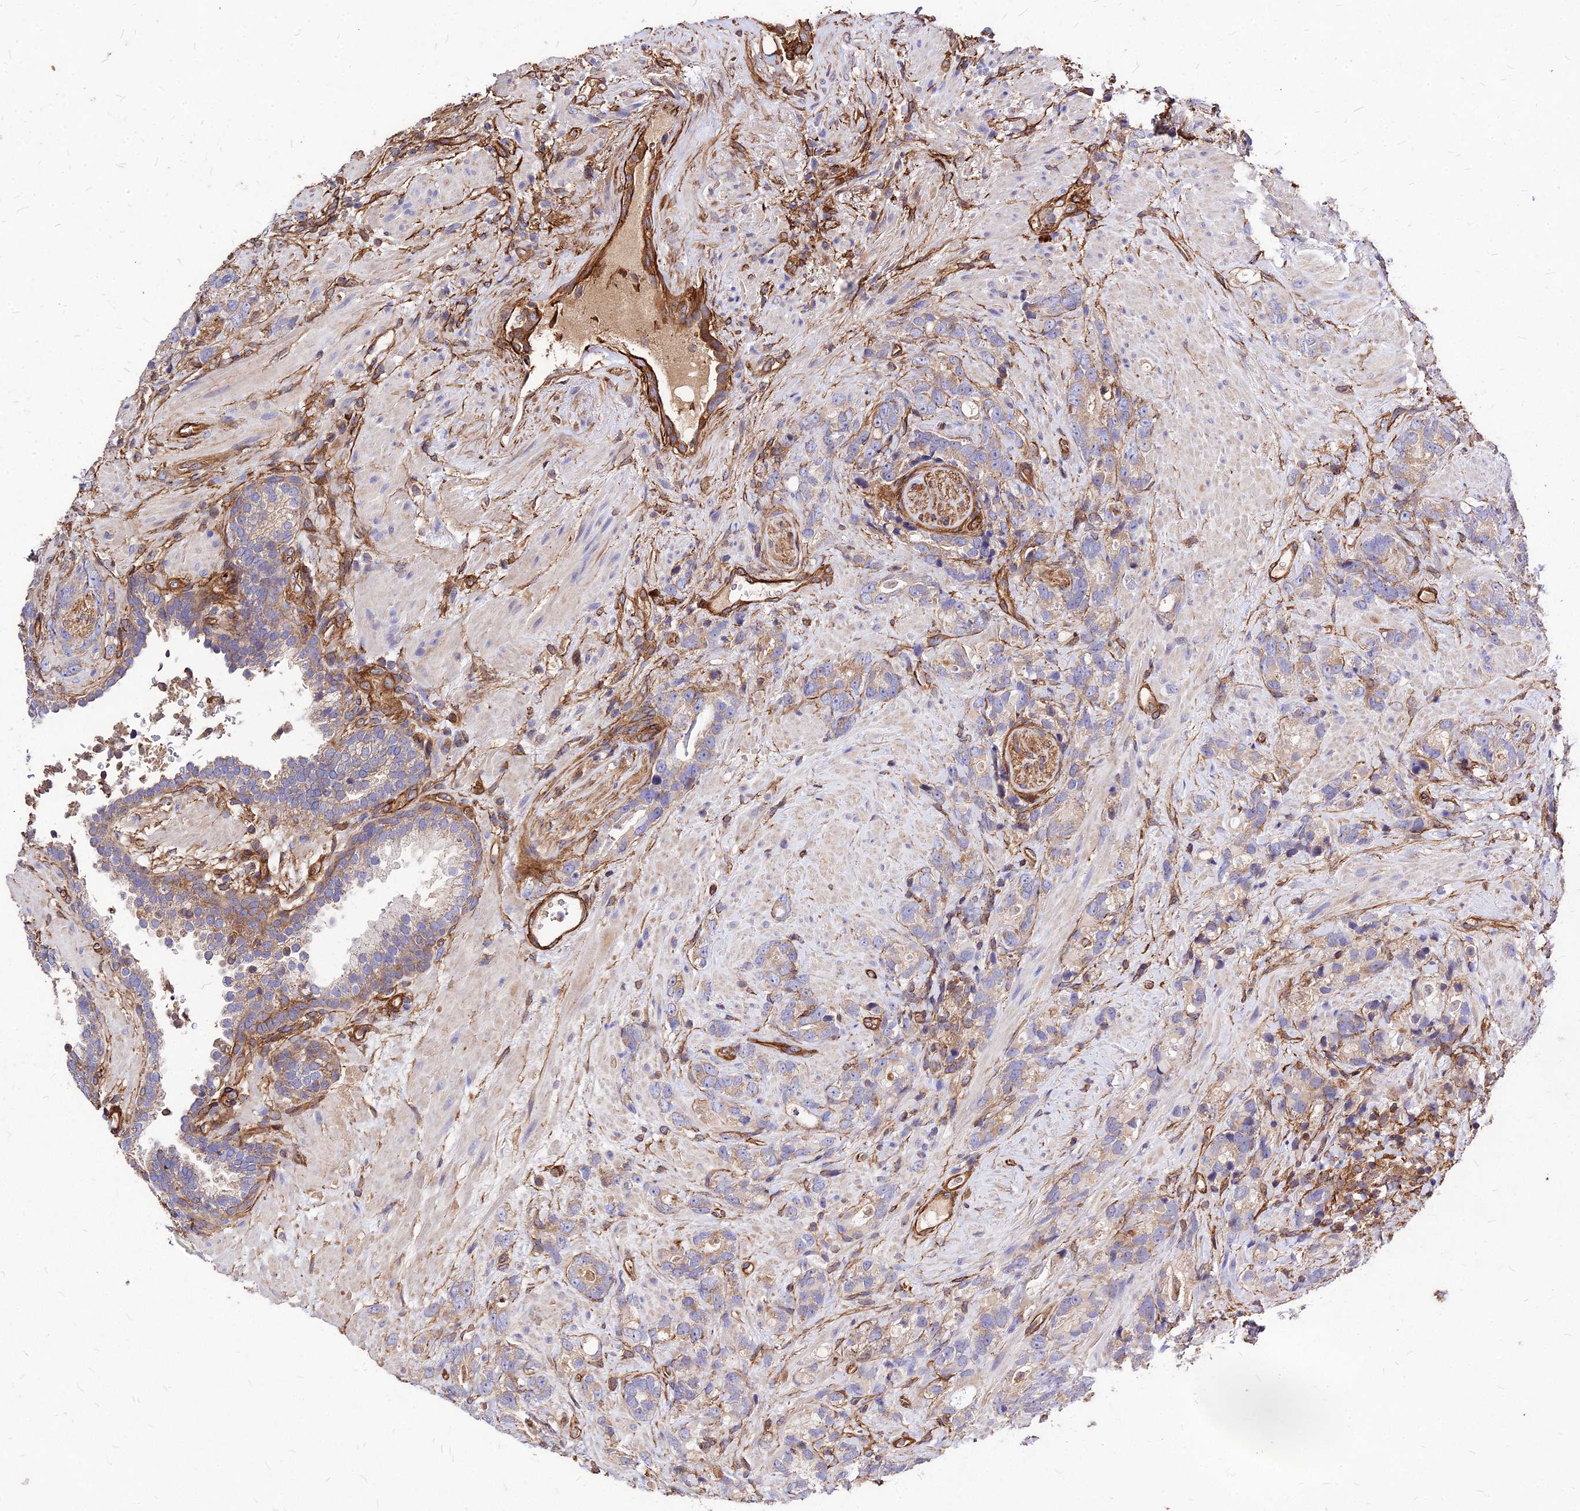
{"staining": {"intensity": "weak", "quantity": "<25%", "location": "cytoplasmic/membranous"}, "tissue": "prostate cancer", "cell_type": "Tumor cells", "image_type": "cancer", "snomed": [{"axis": "morphology", "description": "Adenocarcinoma, High grade"}, {"axis": "topography", "description": "Prostate"}], "caption": "Prostate cancer was stained to show a protein in brown. There is no significant positivity in tumor cells.", "gene": "EFCC1", "patient": {"sex": "male", "age": 74}}